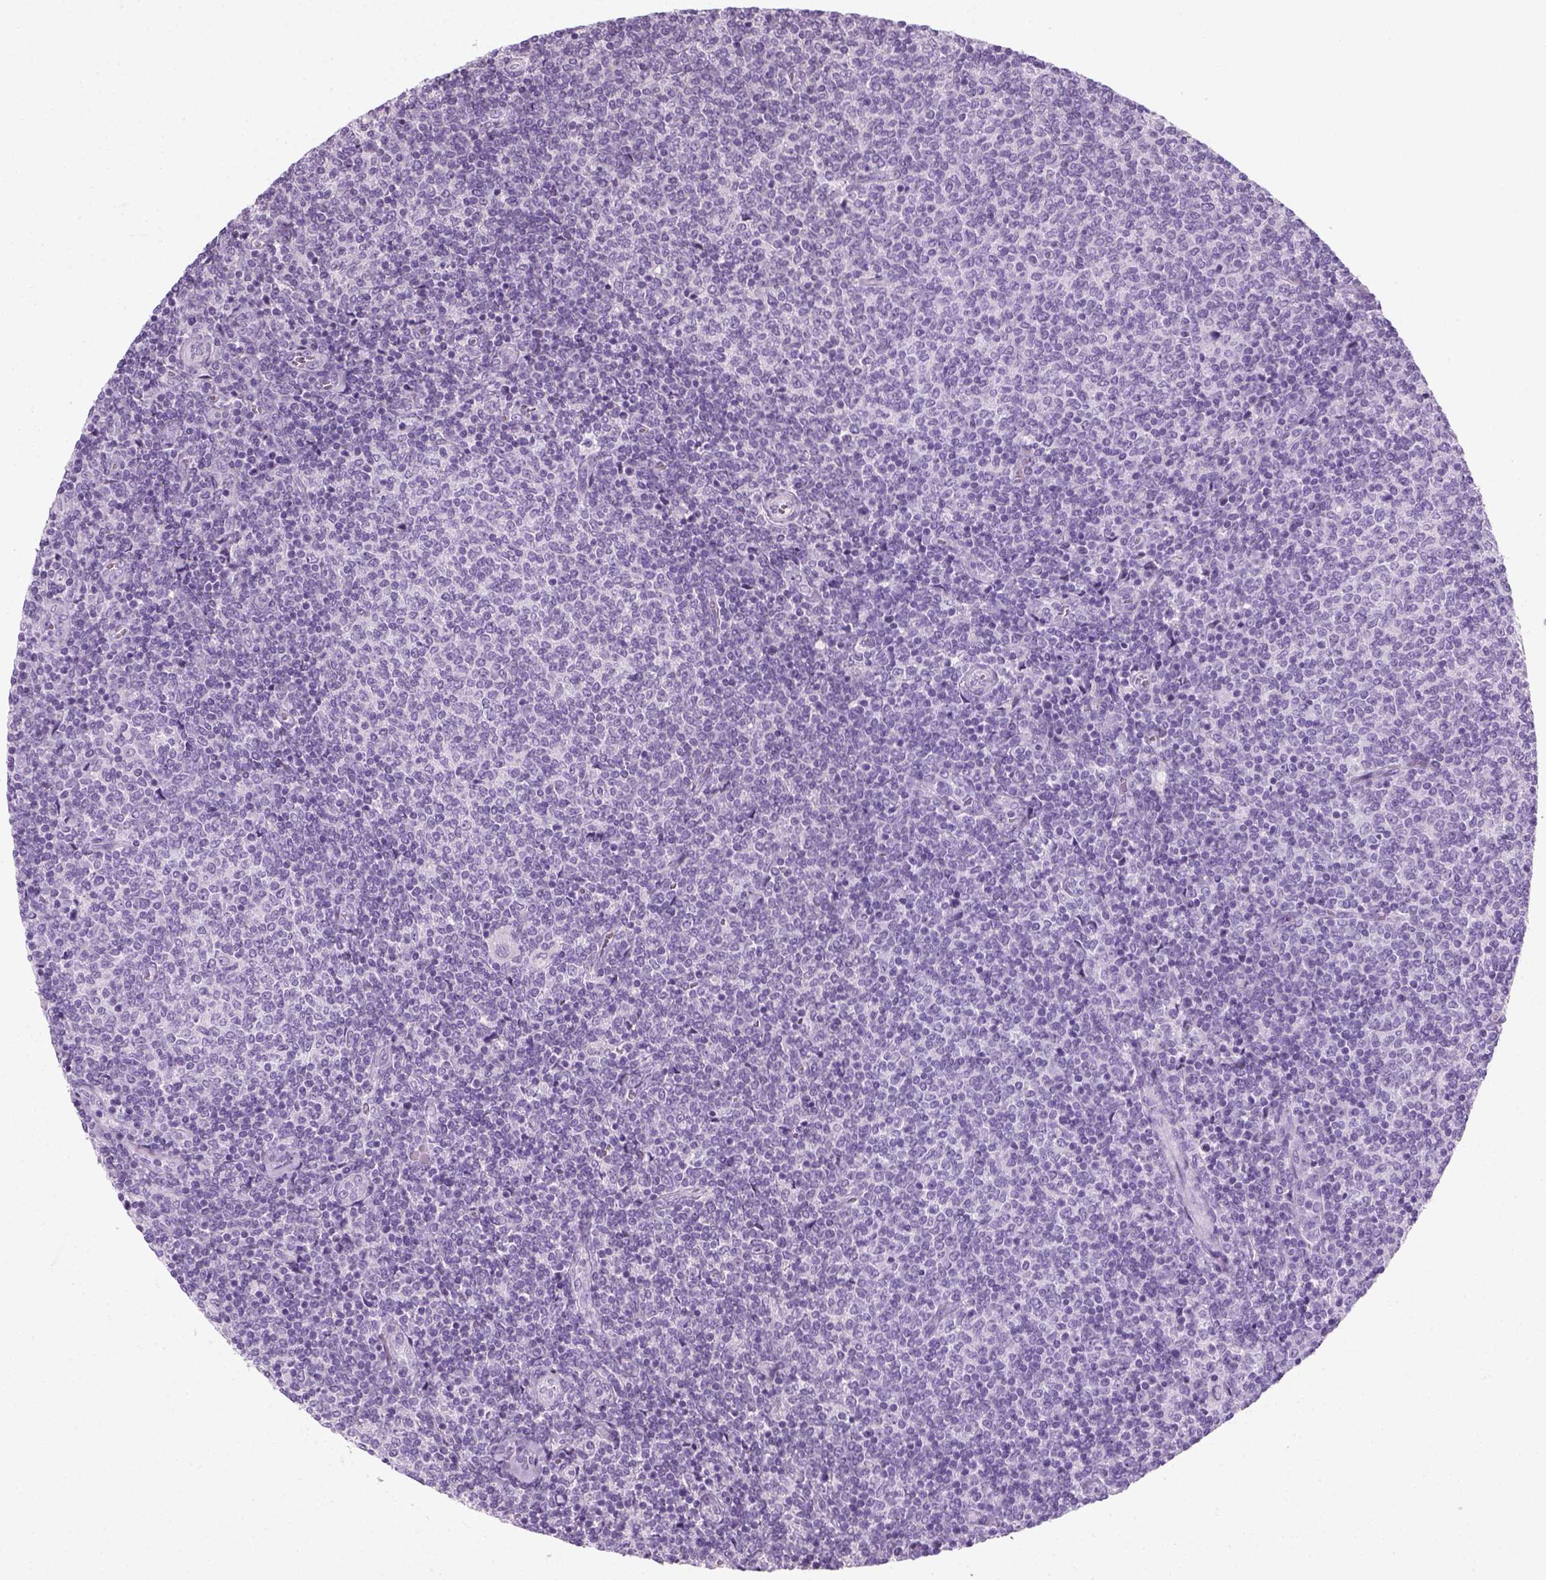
{"staining": {"intensity": "negative", "quantity": "none", "location": "none"}, "tissue": "lymphoma", "cell_type": "Tumor cells", "image_type": "cancer", "snomed": [{"axis": "morphology", "description": "Malignant lymphoma, non-Hodgkin's type, Low grade"}, {"axis": "topography", "description": "Lymph node"}], "caption": "This is a photomicrograph of immunohistochemistry (IHC) staining of malignant lymphoma, non-Hodgkin's type (low-grade), which shows no positivity in tumor cells.", "gene": "SLC12A5", "patient": {"sex": "male", "age": 52}}